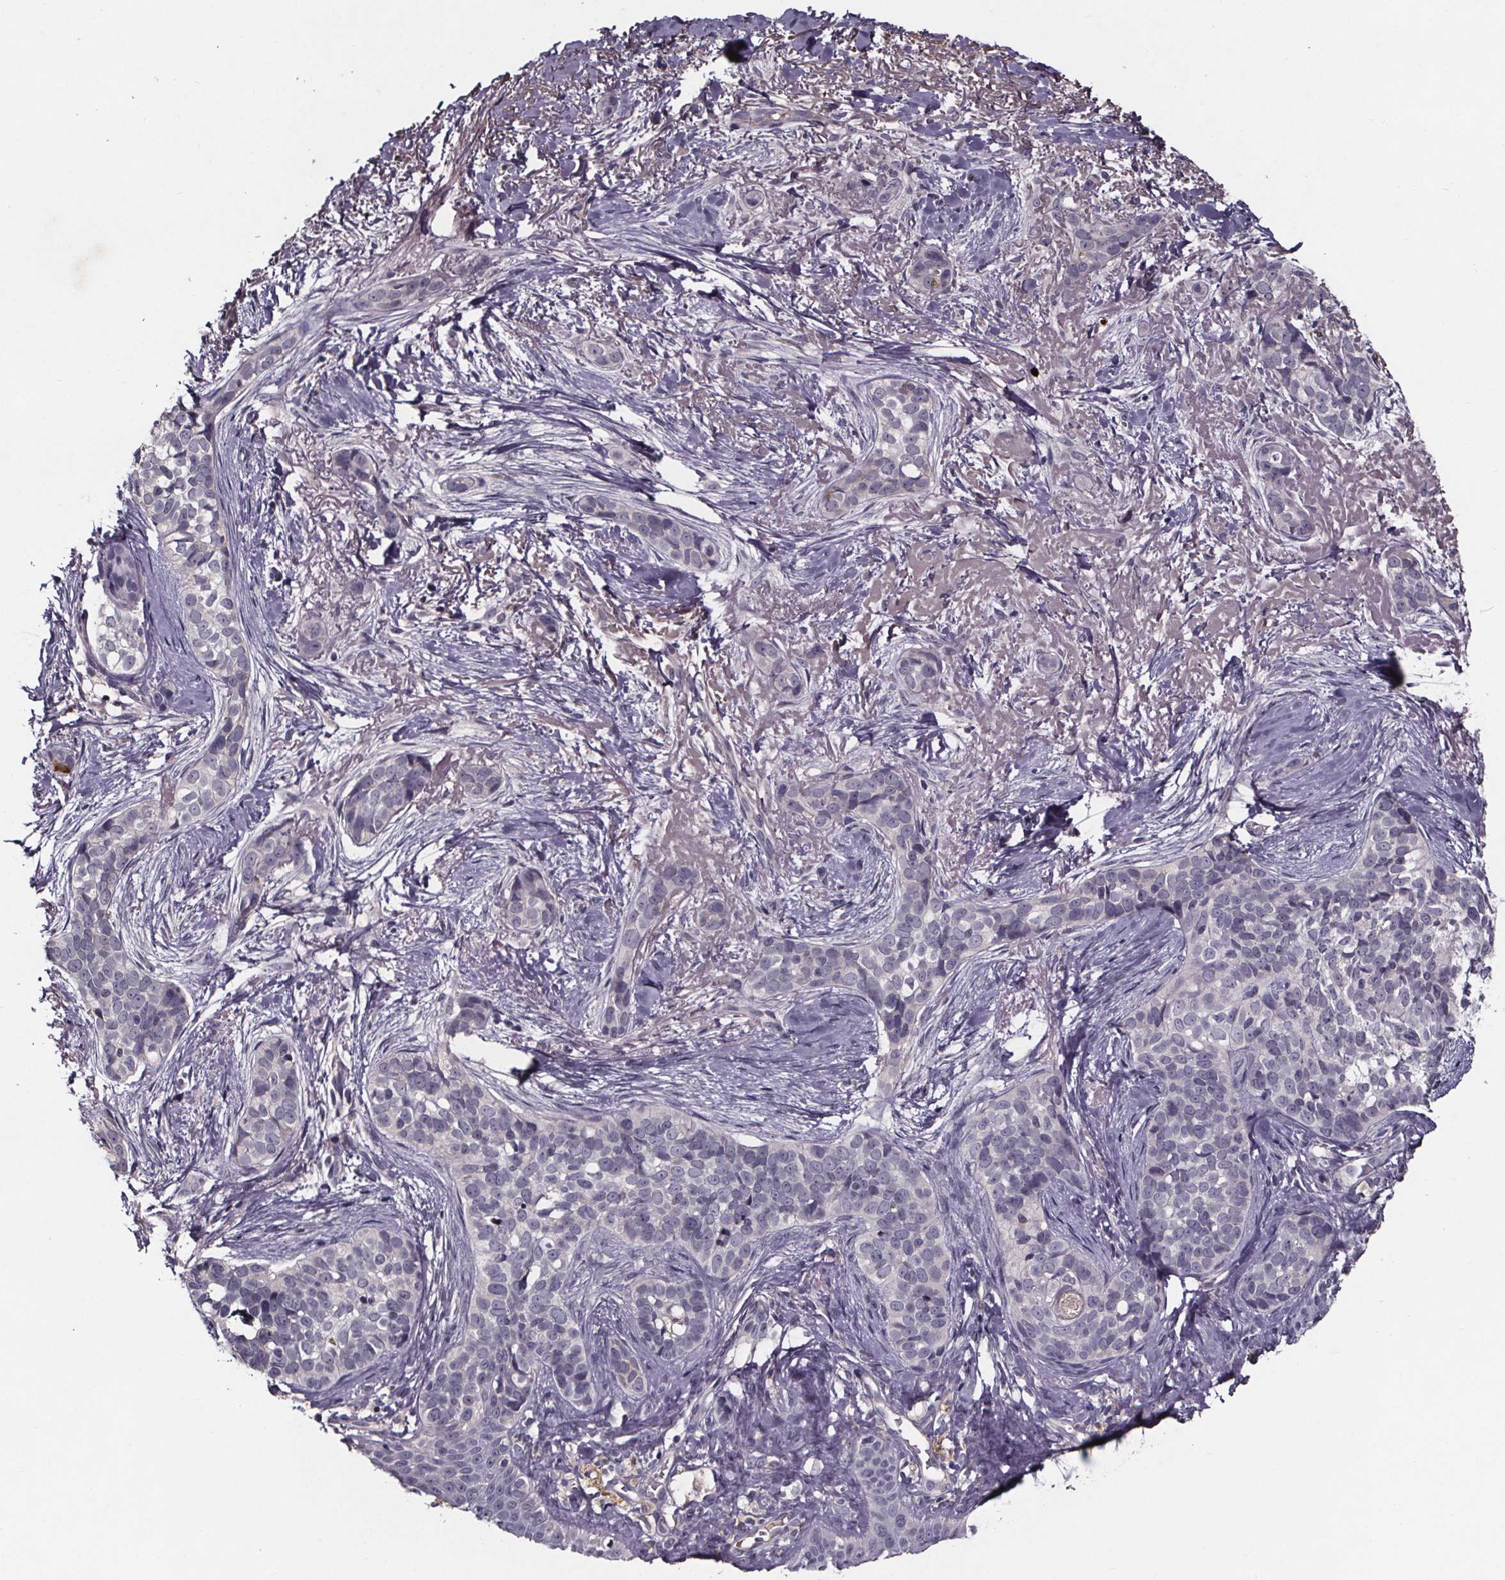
{"staining": {"intensity": "negative", "quantity": "none", "location": "none"}, "tissue": "skin cancer", "cell_type": "Tumor cells", "image_type": "cancer", "snomed": [{"axis": "morphology", "description": "Basal cell carcinoma"}, {"axis": "topography", "description": "Skin"}], "caption": "Immunohistochemistry photomicrograph of skin cancer stained for a protein (brown), which shows no positivity in tumor cells.", "gene": "NPHP4", "patient": {"sex": "male", "age": 87}}